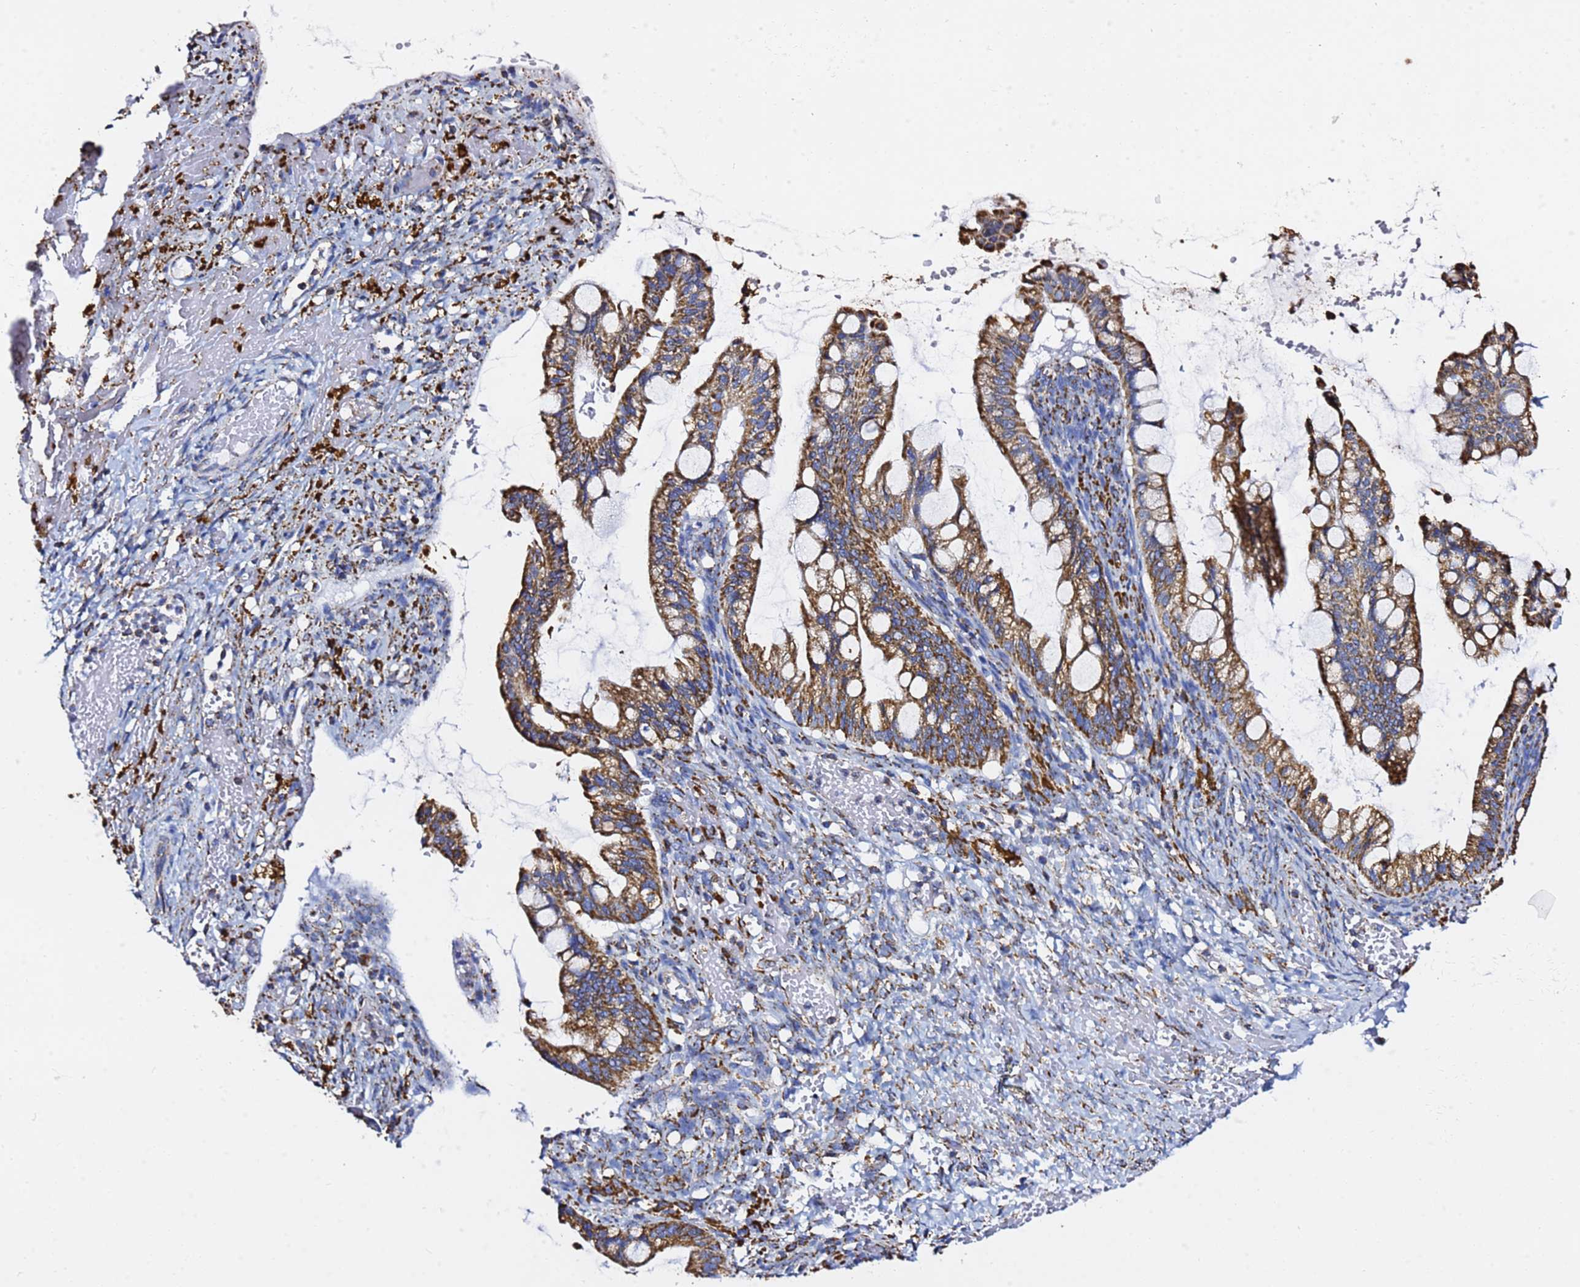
{"staining": {"intensity": "strong", "quantity": ">75%", "location": "cytoplasmic/membranous"}, "tissue": "ovarian cancer", "cell_type": "Tumor cells", "image_type": "cancer", "snomed": [{"axis": "morphology", "description": "Cystadenocarcinoma, mucinous, NOS"}, {"axis": "topography", "description": "Ovary"}], "caption": "About >75% of tumor cells in human ovarian mucinous cystadenocarcinoma reveal strong cytoplasmic/membranous protein staining as visualized by brown immunohistochemical staining.", "gene": "PHB2", "patient": {"sex": "female", "age": 73}}